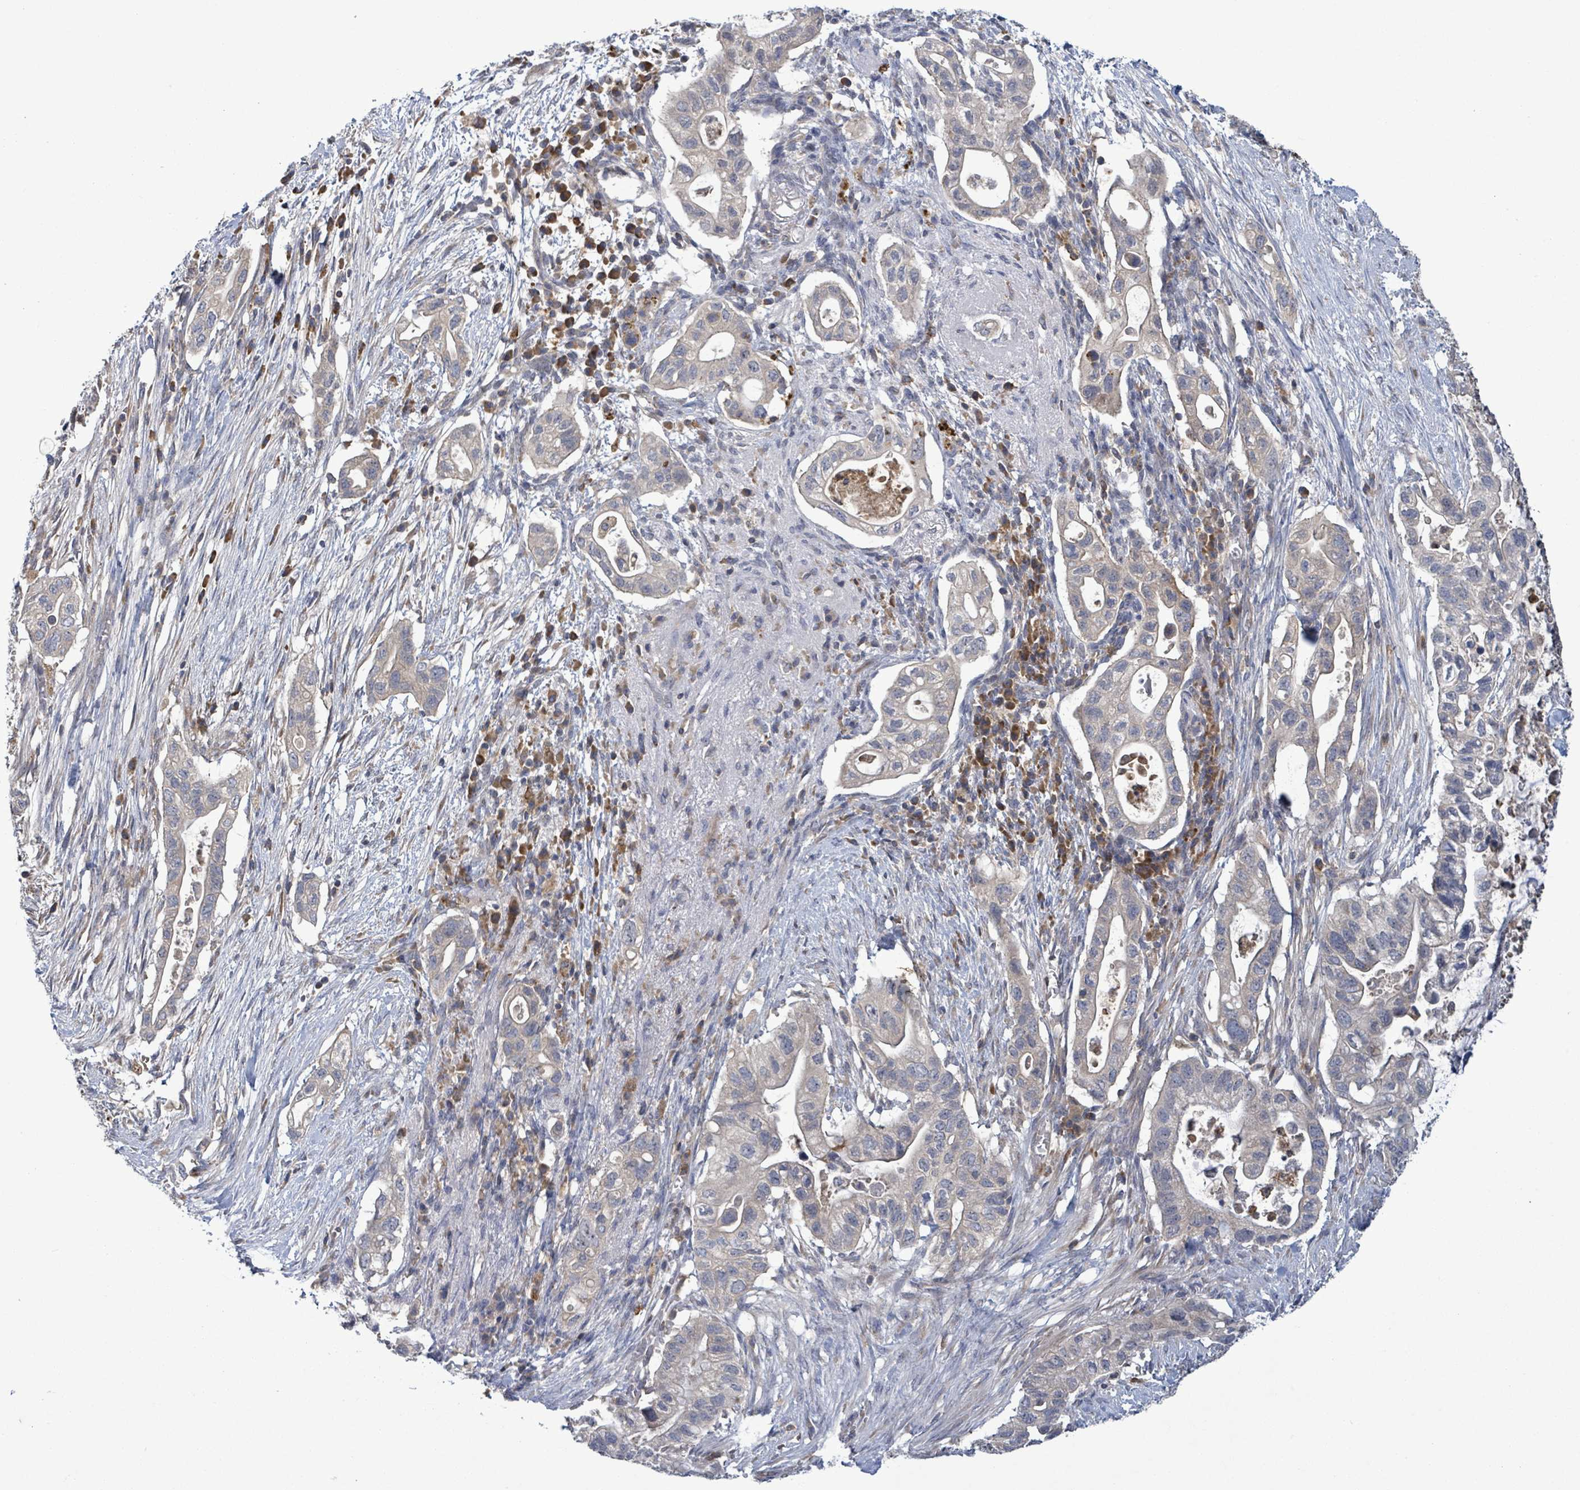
{"staining": {"intensity": "weak", "quantity": "<25%", "location": "cytoplasmic/membranous"}, "tissue": "pancreatic cancer", "cell_type": "Tumor cells", "image_type": "cancer", "snomed": [{"axis": "morphology", "description": "Adenocarcinoma, NOS"}, {"axis": "topography", "description": "Pancreas"}], "caption": "An immunohistochemistry (IHC) photomicrograph of adenocarcinoma (pancreatic) is shown. There is no staining in tumor cells of adenocarcinoma (pancreatic).", "gene": "SERPINE3", "patient": {"sex": "female", "age": 72}}